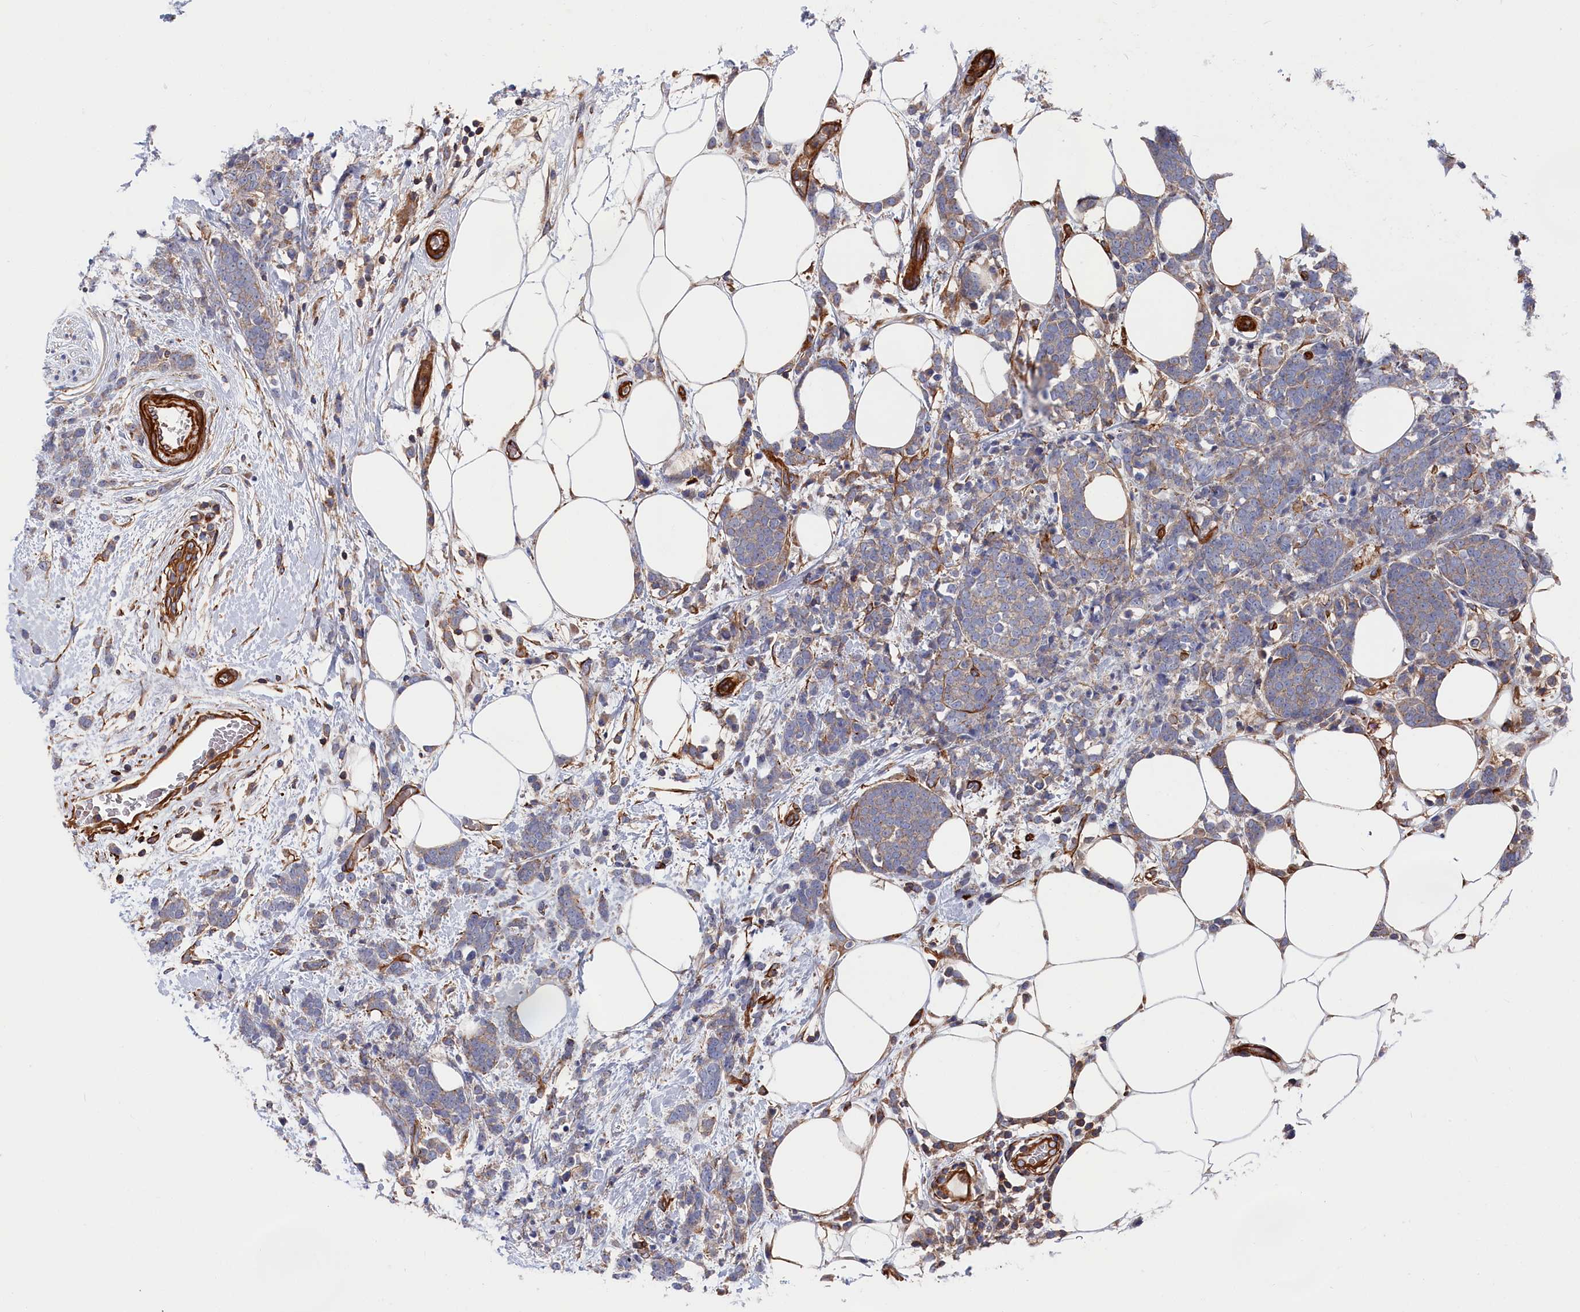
{"staining": {"intensity": "weak", "quantity": "25%-75%", "location": "cytoplasmic/membranous"}, "tissue": "breast cancer", "cell_type": "Tumor cells", "image_type": "cancer", "snomed": [{"axis": "morphology", "description": "Lobular carcinoma"}, {"axis": "topography", "description": "Breast"}], "caption": "Lobular carcinoma (breast) stained for a protein exhibits weak cytoplasmic/membranous positivity in tumor cells.", "gene": "LDHD", "patient": {"sex": "female", "age": 58}}